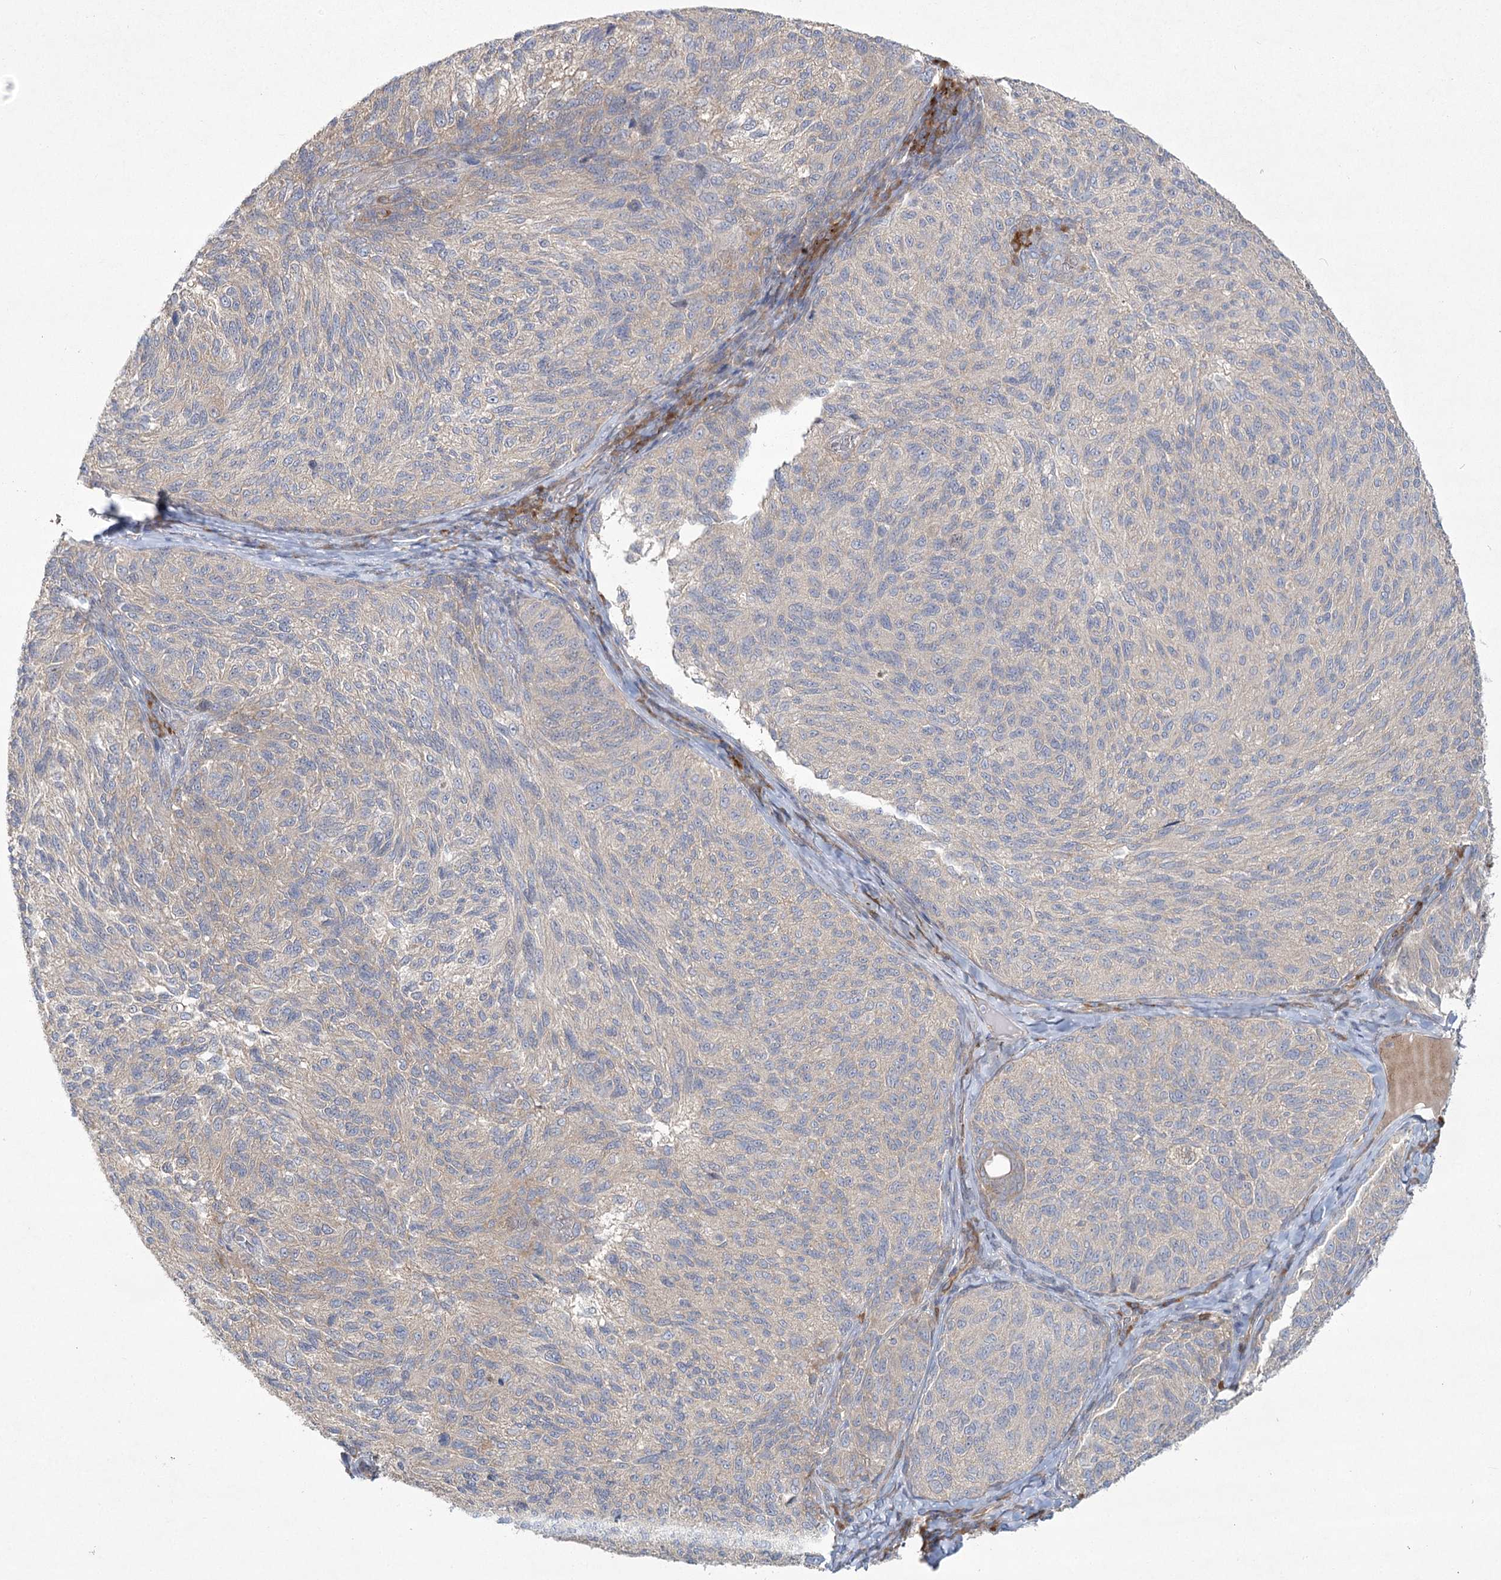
{"staining": {"intensity": "negative", "quantity": "none", "location": "none"}, "tissue": "melanoma", "cell_type": "Tumor cells", "image_type": "cancer", "snomed": [{"axis": "morphology", "description": "Malignant melanoma, NOS"}, {"axis": "topography", "description": "Skin"}], "caption": "IHC image of human malignant melanoma stained for a protein (brown), which reveals no positivity in tumor cells.", "gene": "CAMTA1", "patient": {"sex": "female", "age": 73}}